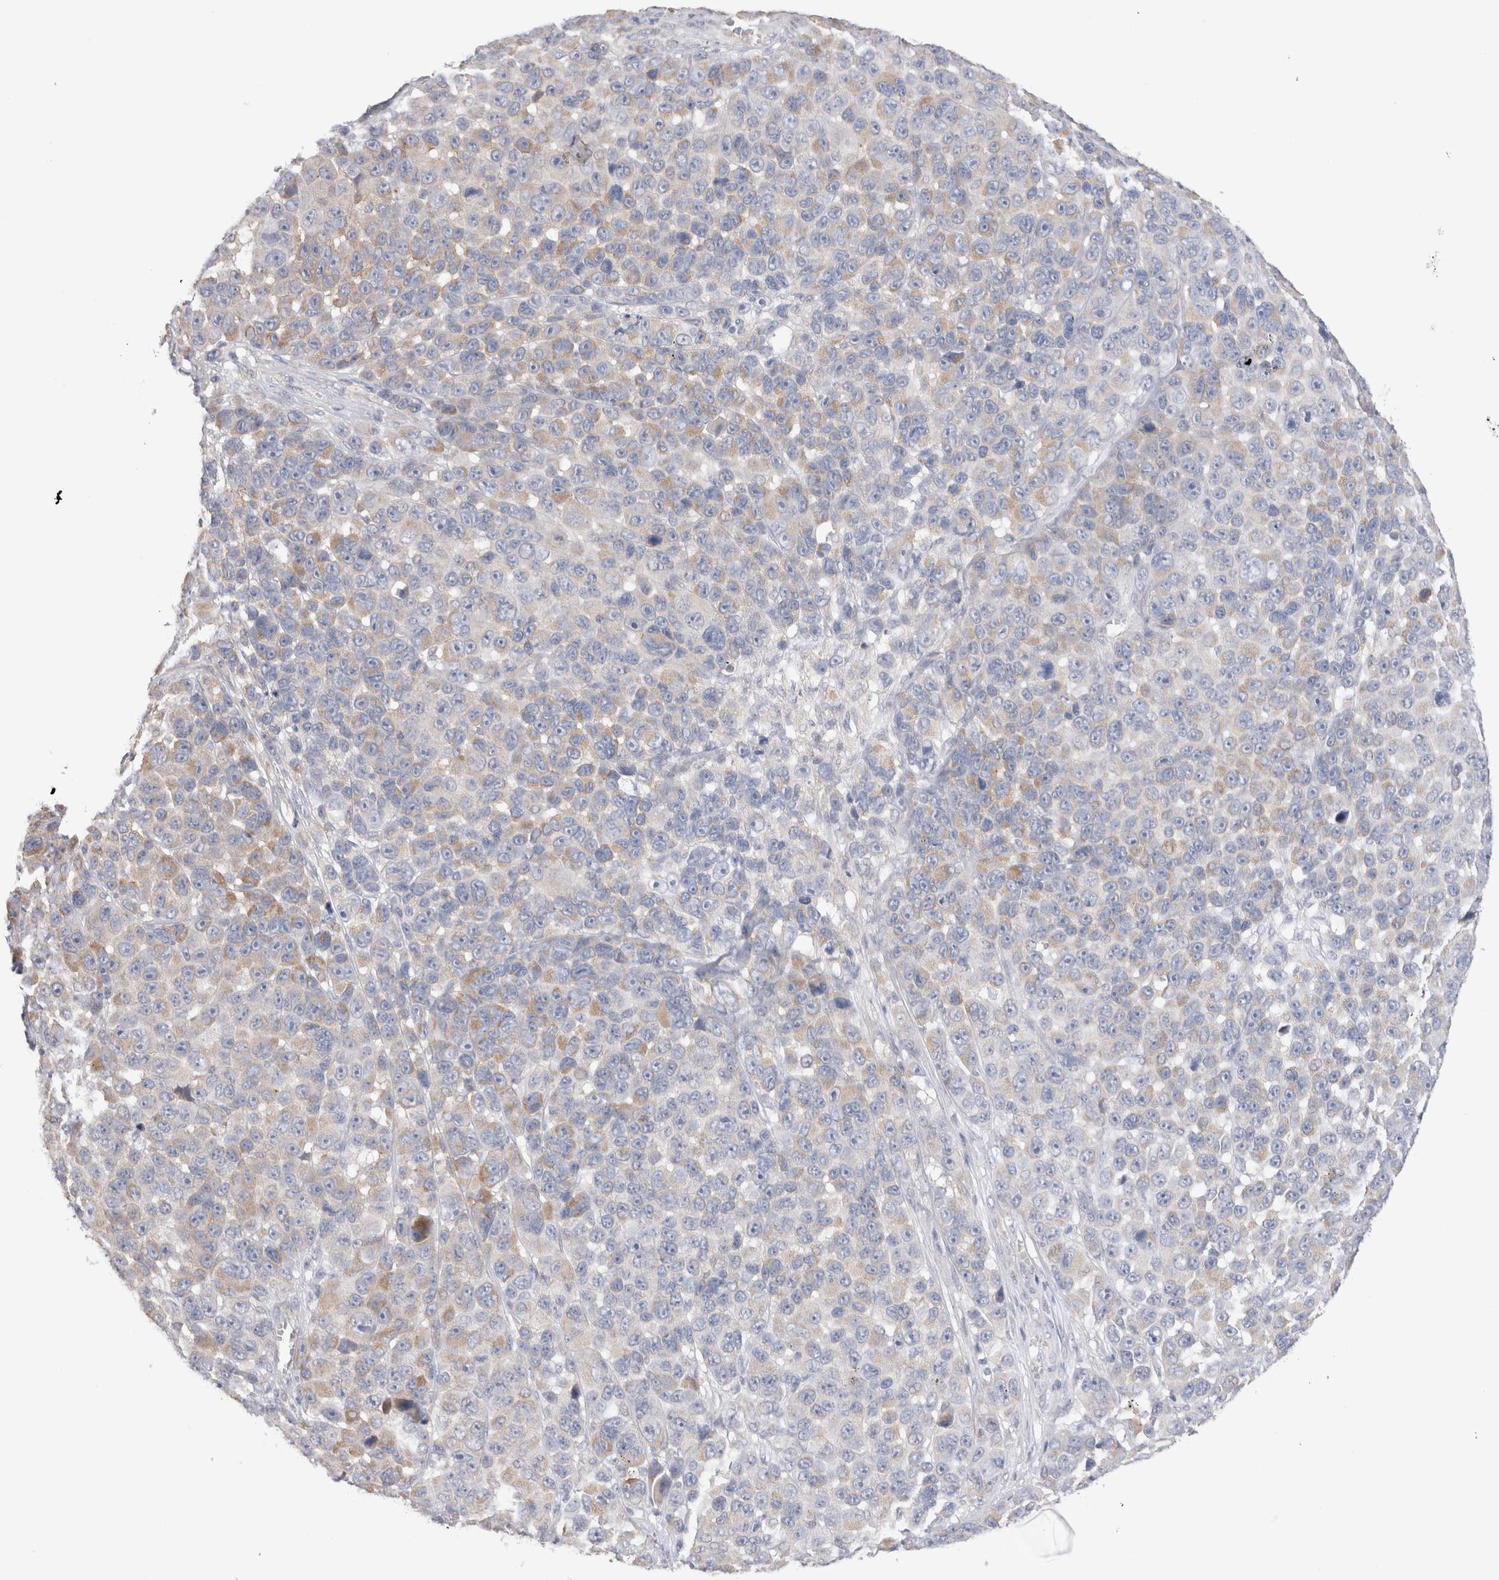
{"staining": {"intensity": "moderate", "quantity": "<25%", "location": "cytoplasmic/membranous"}, "tissue": "melanoma", "cell_type": "Tumor cells", "image_type": "cancer", "snomed": [{"axis": "morphology", "description": "Malignant melanoma, NOS"}, {"axis": "topography", "description": "Skin"}], "caption": "A brown stain labels moderate cytoplasmic/membranous expression of a protein in human malignant melanoma tumor cells.", "gene": "DMD", "patient": {"sex": "male", "age": 53}}